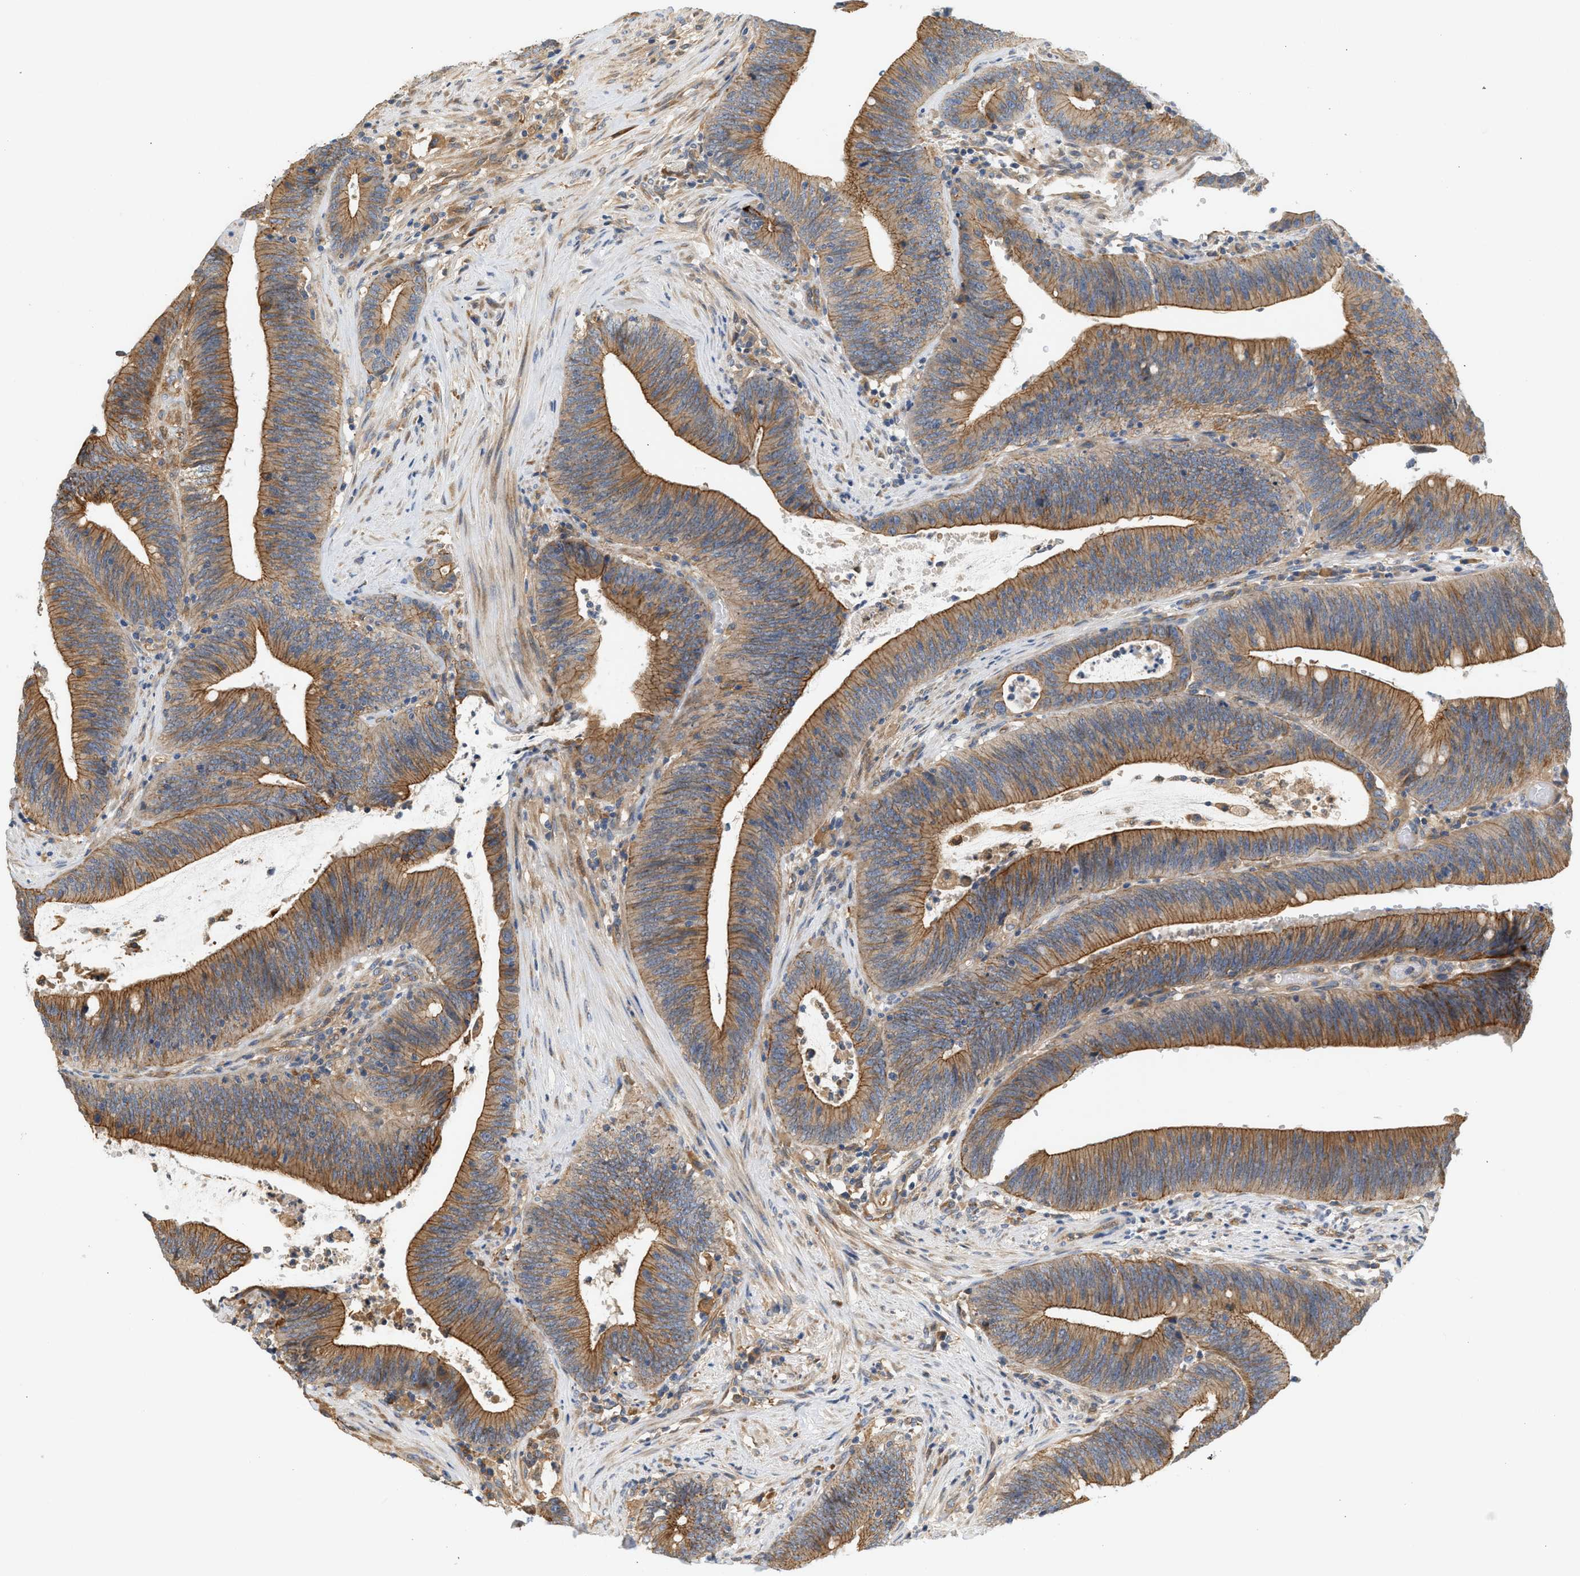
{"staining": {"intensity": "moderate", "quantity": ">75%", "location": "cytoplasmic/membranous"}, "tissue": "colorectal cancer", "cell_type": "Tumor cells", "image_type": "cancer", "snomed": [{"axis": "morphology", "description": "Normal tissue, NOS"}, {"axis": "morphology", "description": "Adenocarcinoma, NOS"}, {"axis": "topography", "description": "Rectum"}], "caption": "A photomicrograph of colorectal cancer (adenocarcinoma) stained for a protein exhibits moderate cytoplasmic/membranous brown staining in tumor cells.", "gene": "CTXN1", "patient": {"sex": "female", "age": 66}}